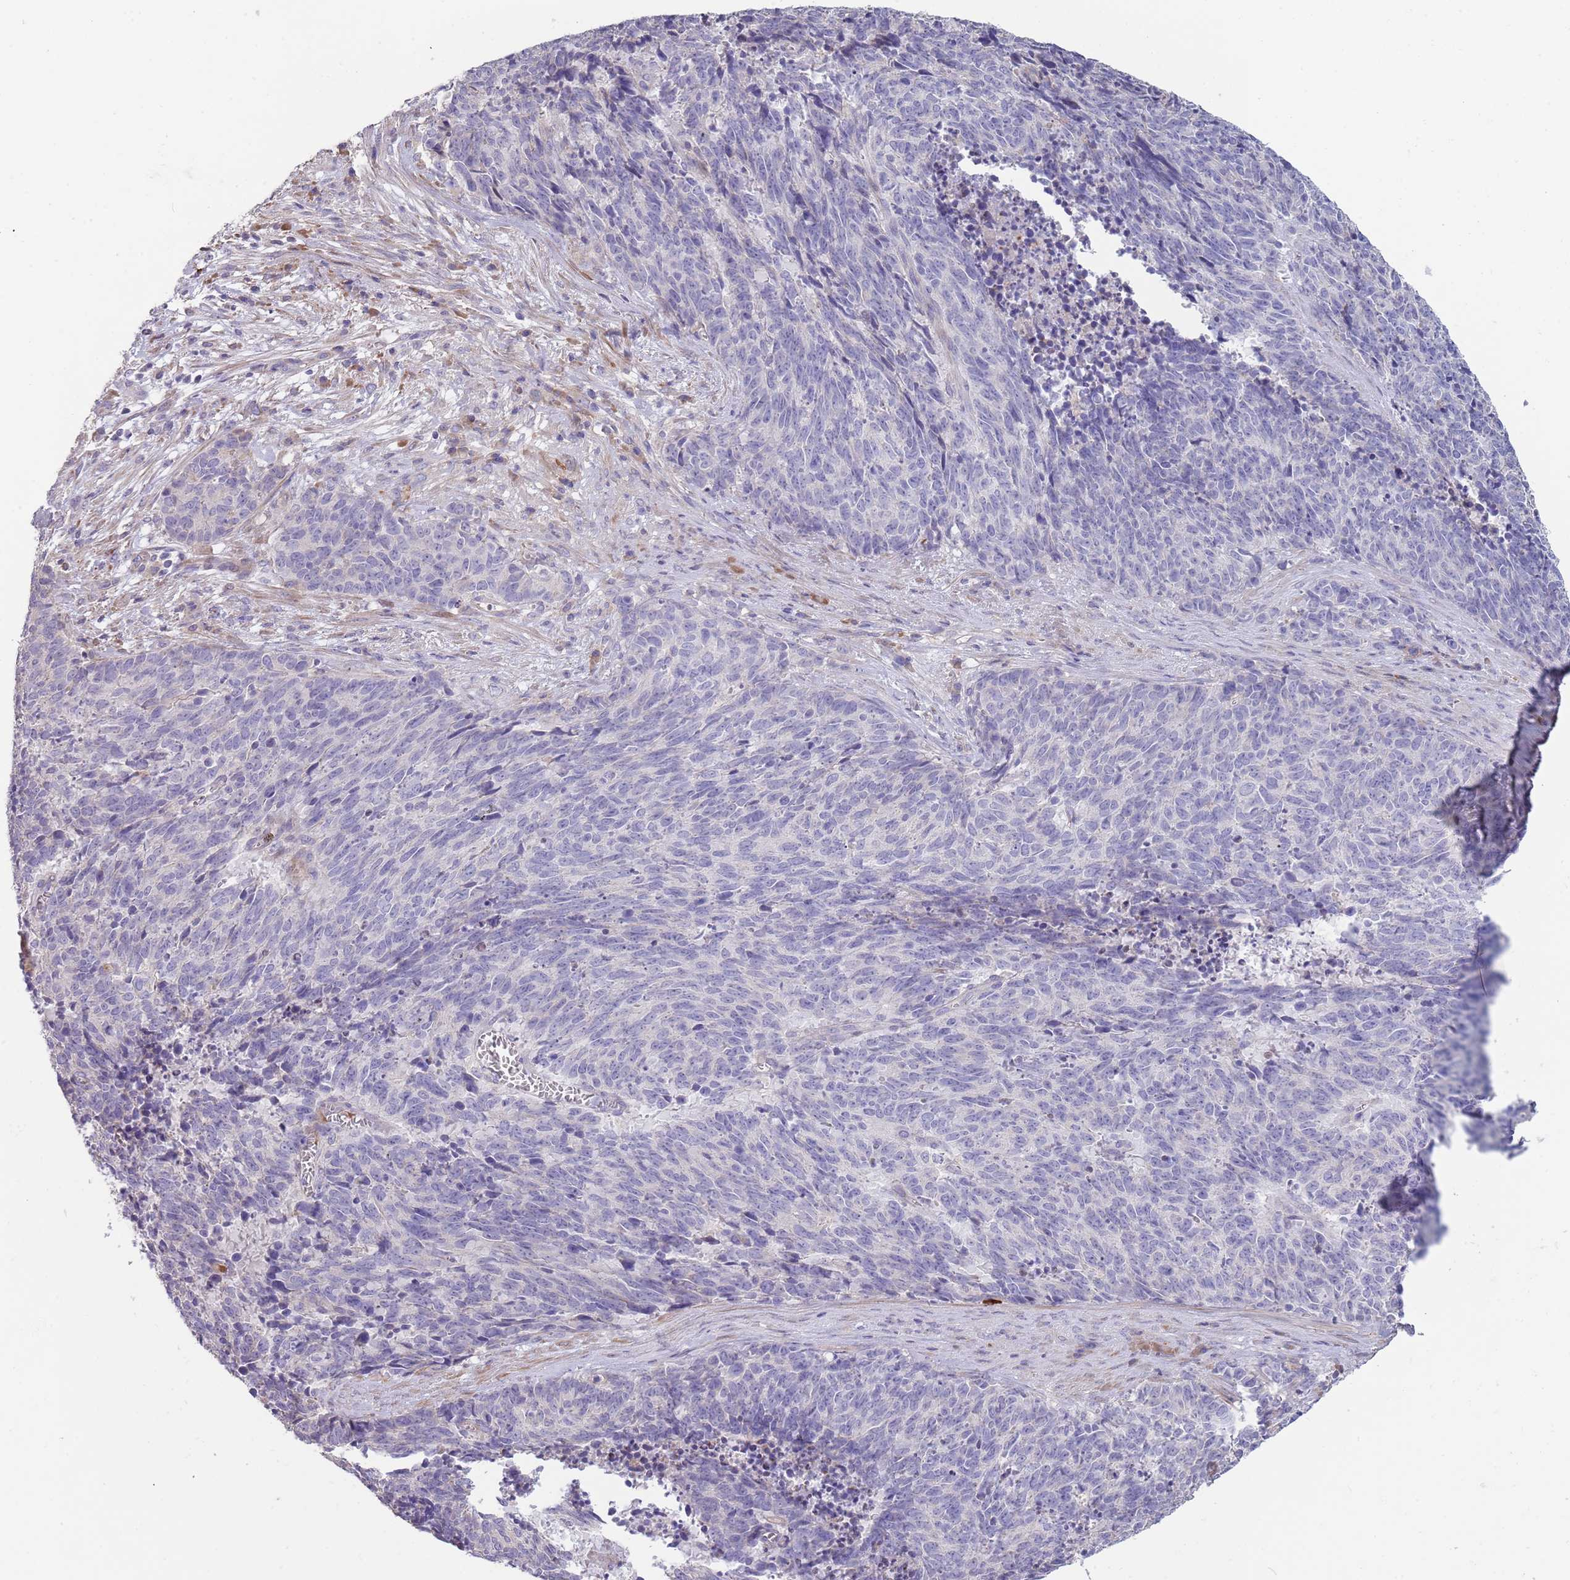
{"staining": {"intensity": "negative", "quantity": "none", "location": "none"}, "tissue": "cervical cancer", "cell_type": "Tumor cells", "image_type": "cancer", "snomed": [{"axis": "morphology", "description": "Squamous cell carcinoma, NOS"}, {"axis": "topography", "description": "Cervix"}], "caption": "A high-resolution photomicrograph shows immunohistochemistry (IHC) staining of cervical cancer (squamous cell carcinoma), which reveals no significant staining in tumor cells.", "gene": "SUSD1", "patient": {"sex": "female", "age": 29}}